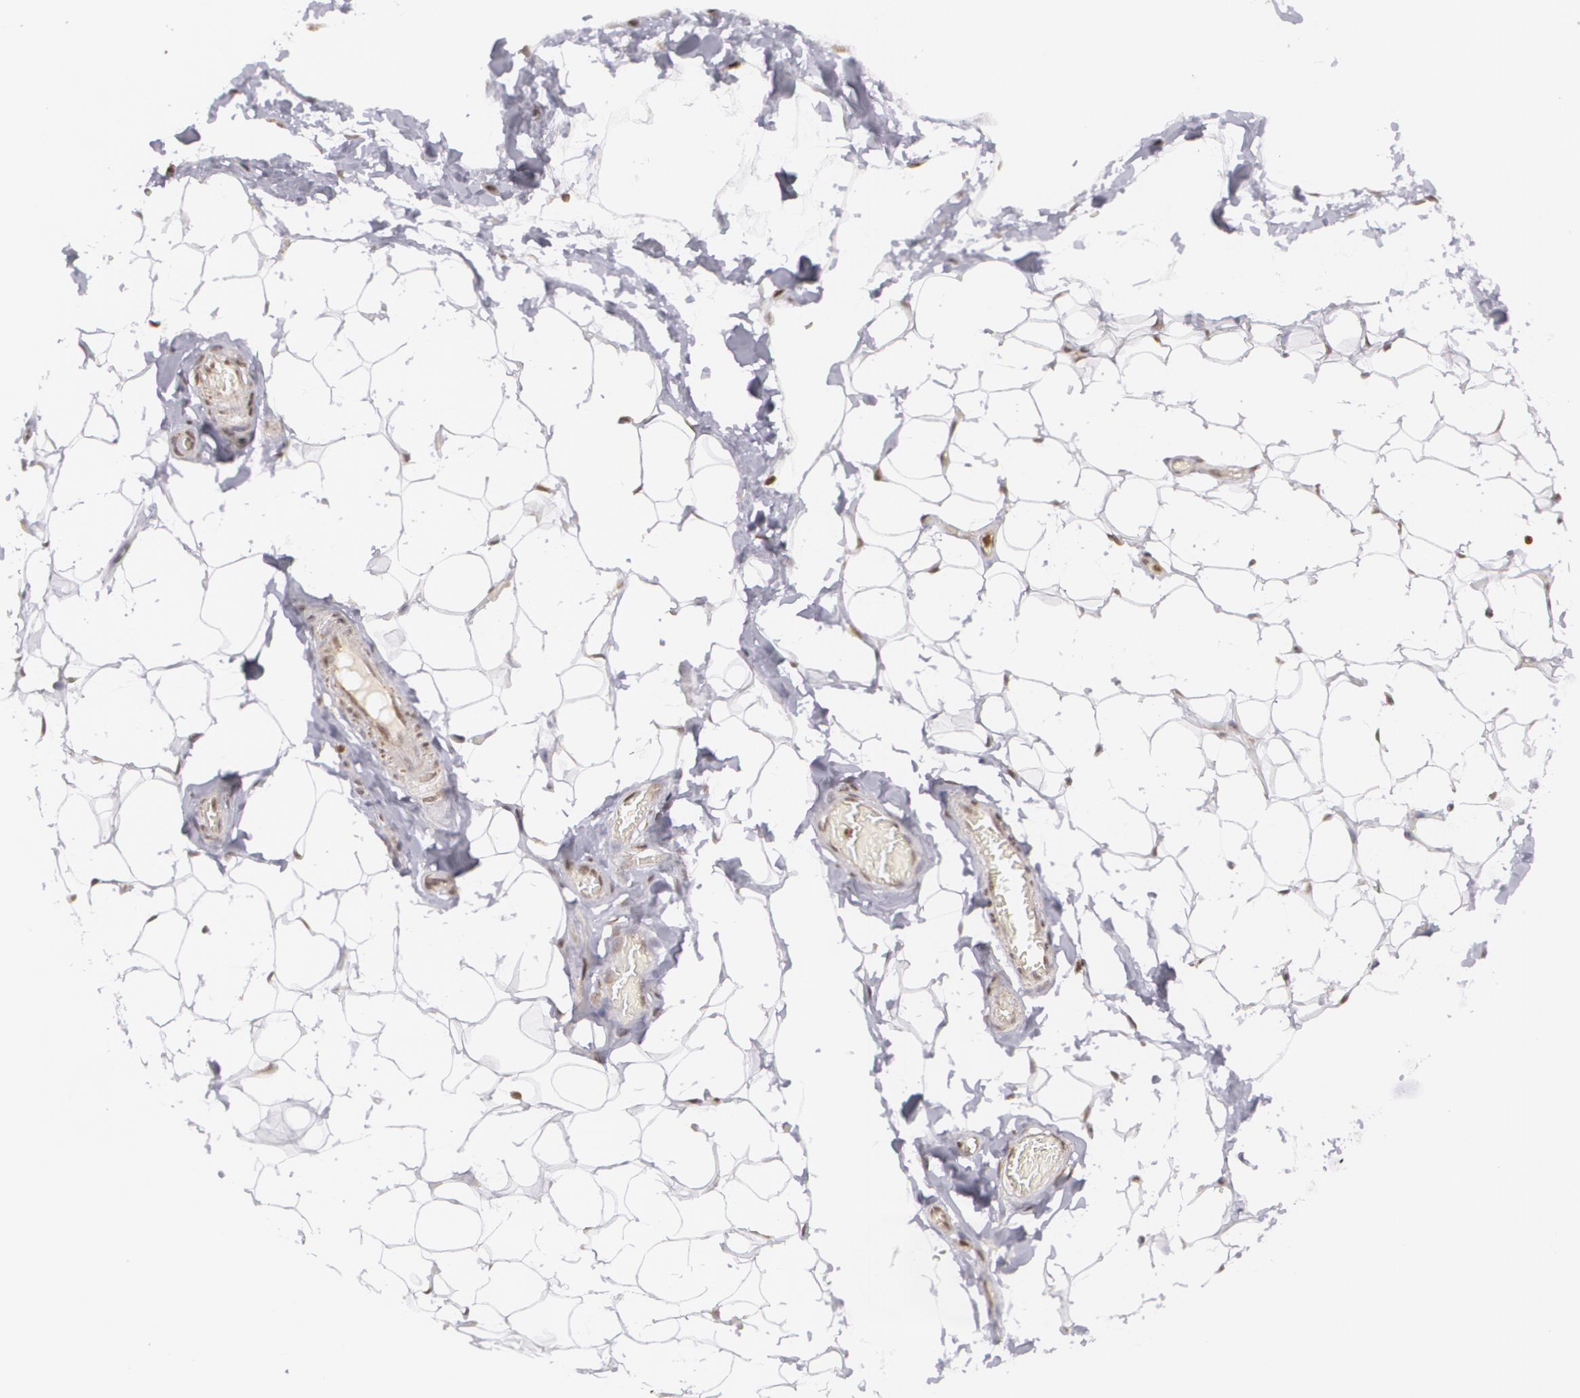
{"staining": {"intensity": "moderate", "quantity": ">75%", "location": "nuclear"}, "tissue": "adipose tissue", "cell_type": "Adipocytes", "image_type": "normal", "snomed": [{"axis": "morphology", "description": "Normal tissue, NOS"}, {"axis": "topography", "description": "Soft tissue"}], "caption": "DAB immunohistochemical staining of unremarkable adipose tissue demonstrates moderate nuclear protein expression in approximately >75% of adipocytes.", "gene": "MXD1", "patient": {"sex": "male", "age": 26}}